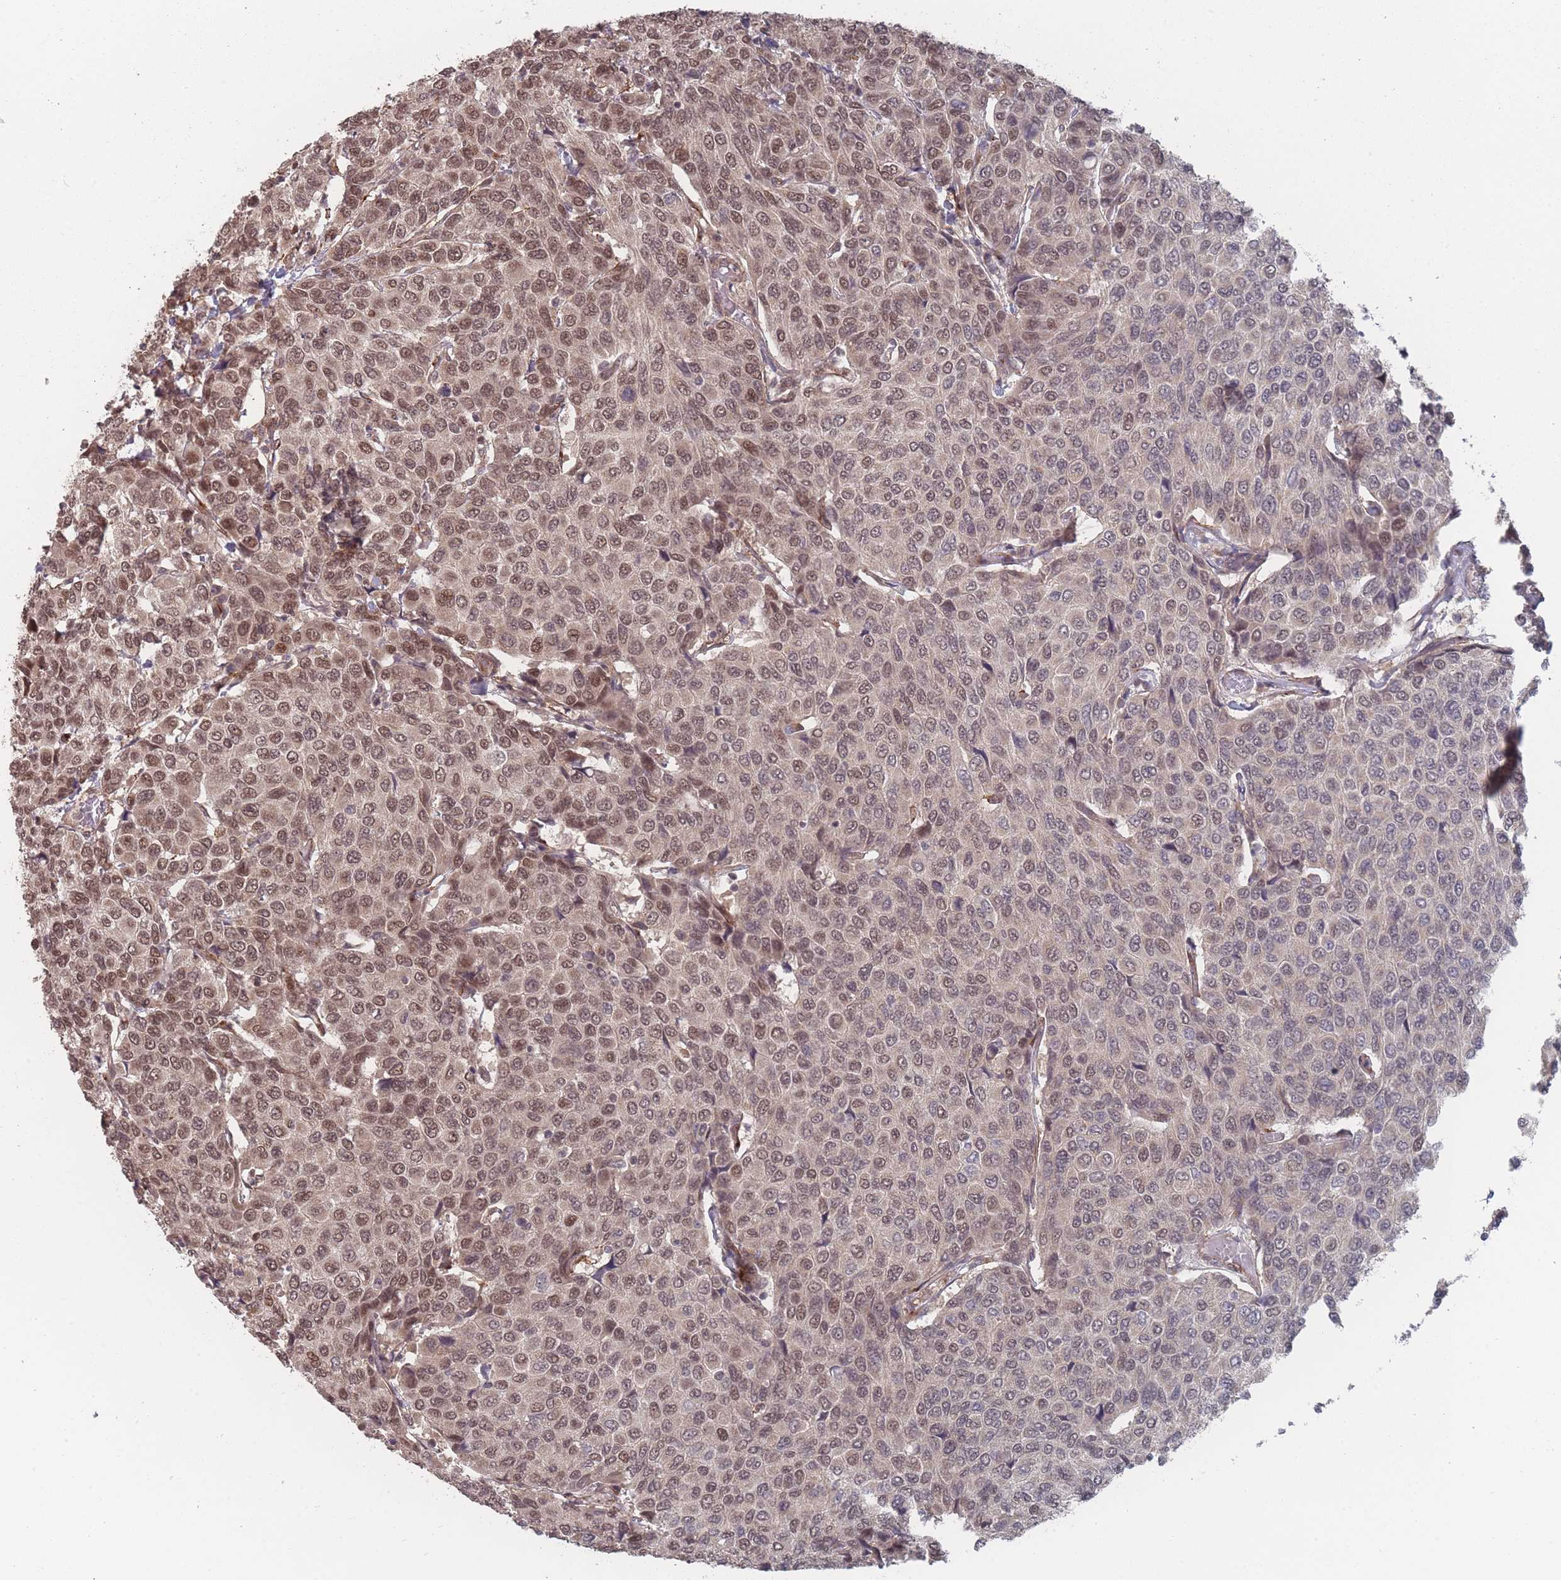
{"staining": {"intensity": "moderate", "quantity": ">75%", "location": "nuclear"}, "tissue": "breast cancer", "cell_type": "Tumor cells", "image_type": "cancer", "snomed": [{"axis": "morphology", "description": "Duct carcinoma"}, {"axis": "topography", "description": "Breast"}], "caption": "This is a photomicrograph of immunohistochemistry staining of breast invasive ductal carcinoma, which shows moderate positivity in the nuclear of tumor cells.", "gene": "CNTRL", "patient": {"sex": "female", "age": 55}}